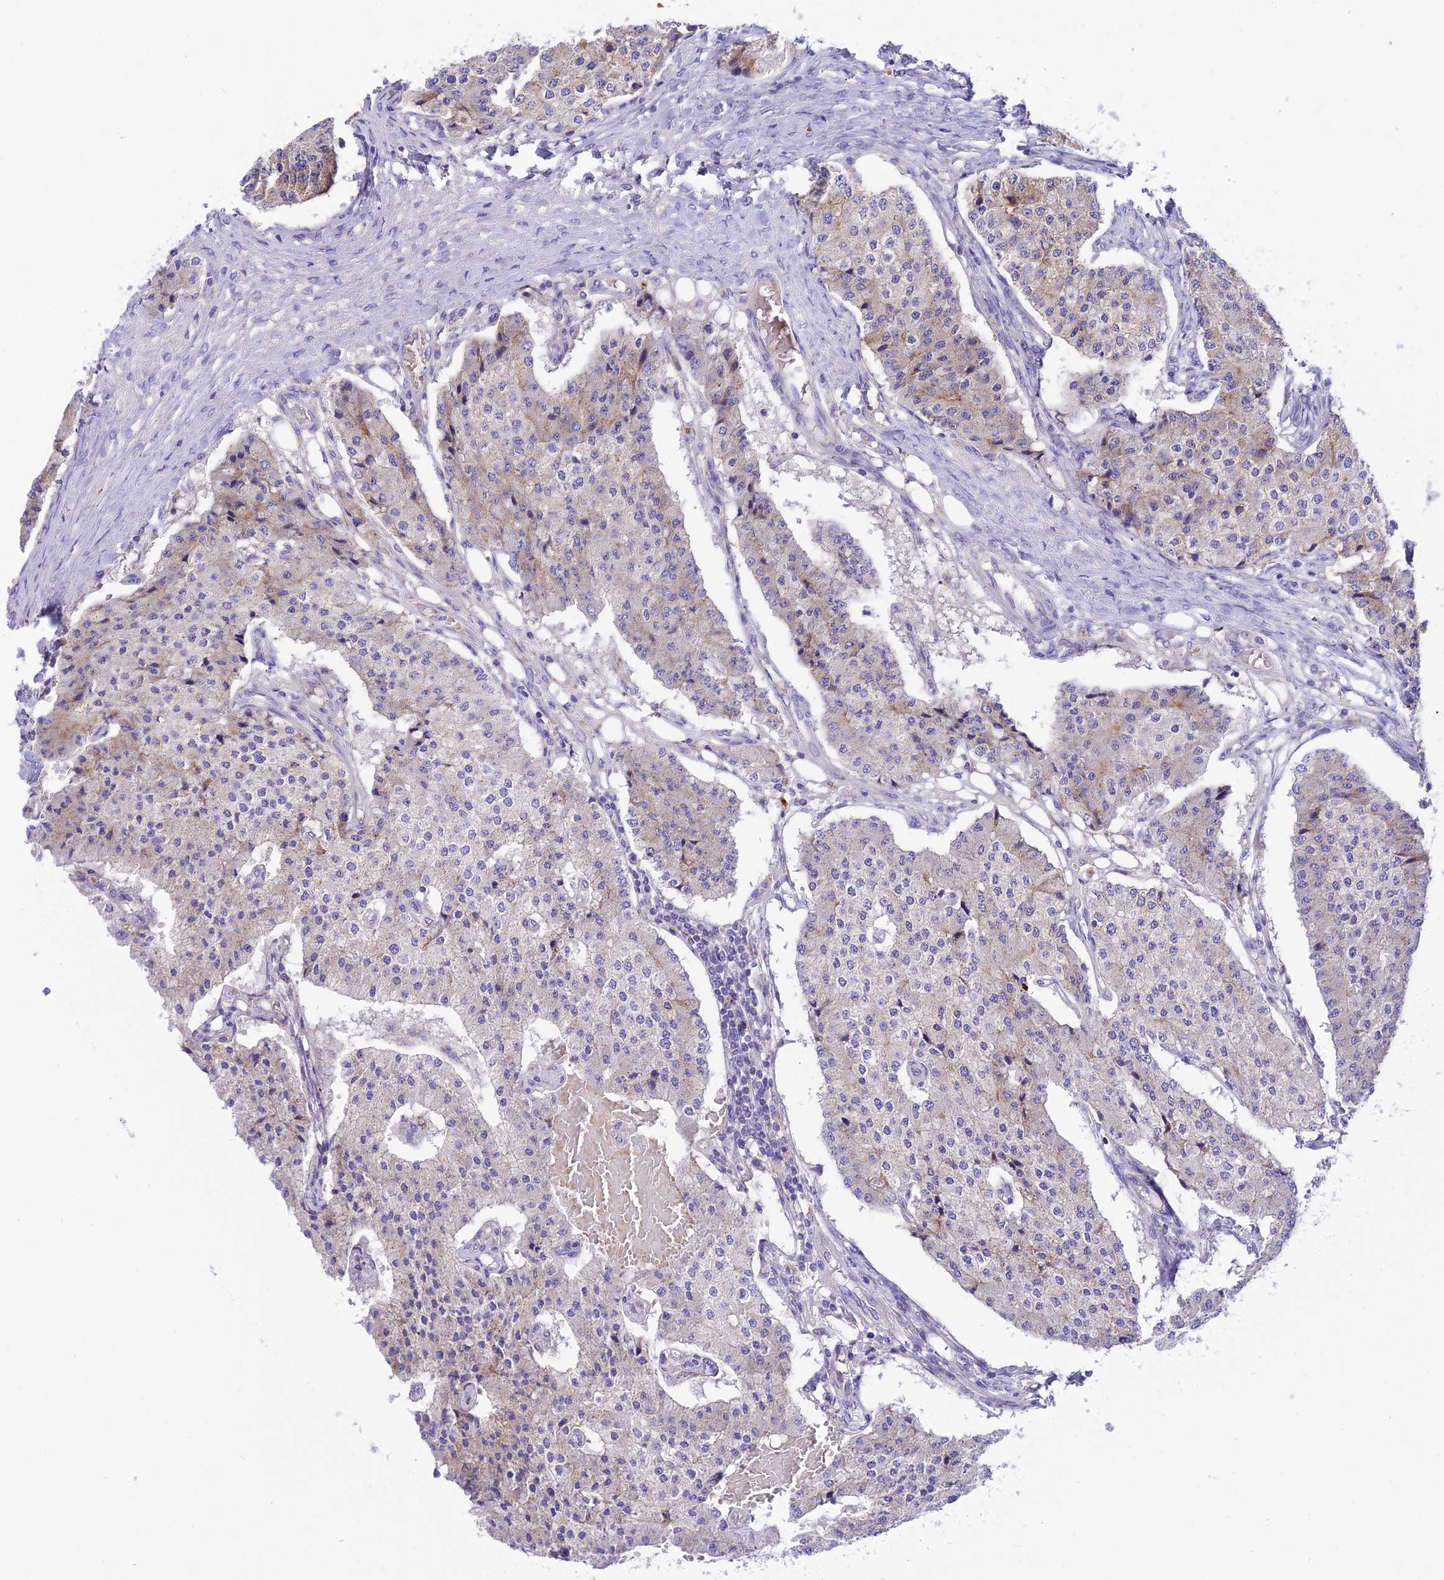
{"staining": {"intensity": "weak", "quantity": "<25%", "location": "cytoplasmic/membranous"}, "tissue": "carcinoid", "cell_type": "Tumor cells", "image_type": "cancer", "snomed": [{"axis": "morphology", "description": "Carcinoid, malignant, NOS"}, {"axis": "topography", "description": "Colon"}], "caption": "Immunohistochemistry (IHC) of carcinoid displays no positivity in tumor cells.", "gene": "CCDC157", "patient": {"sex": "female", "age": 52}}